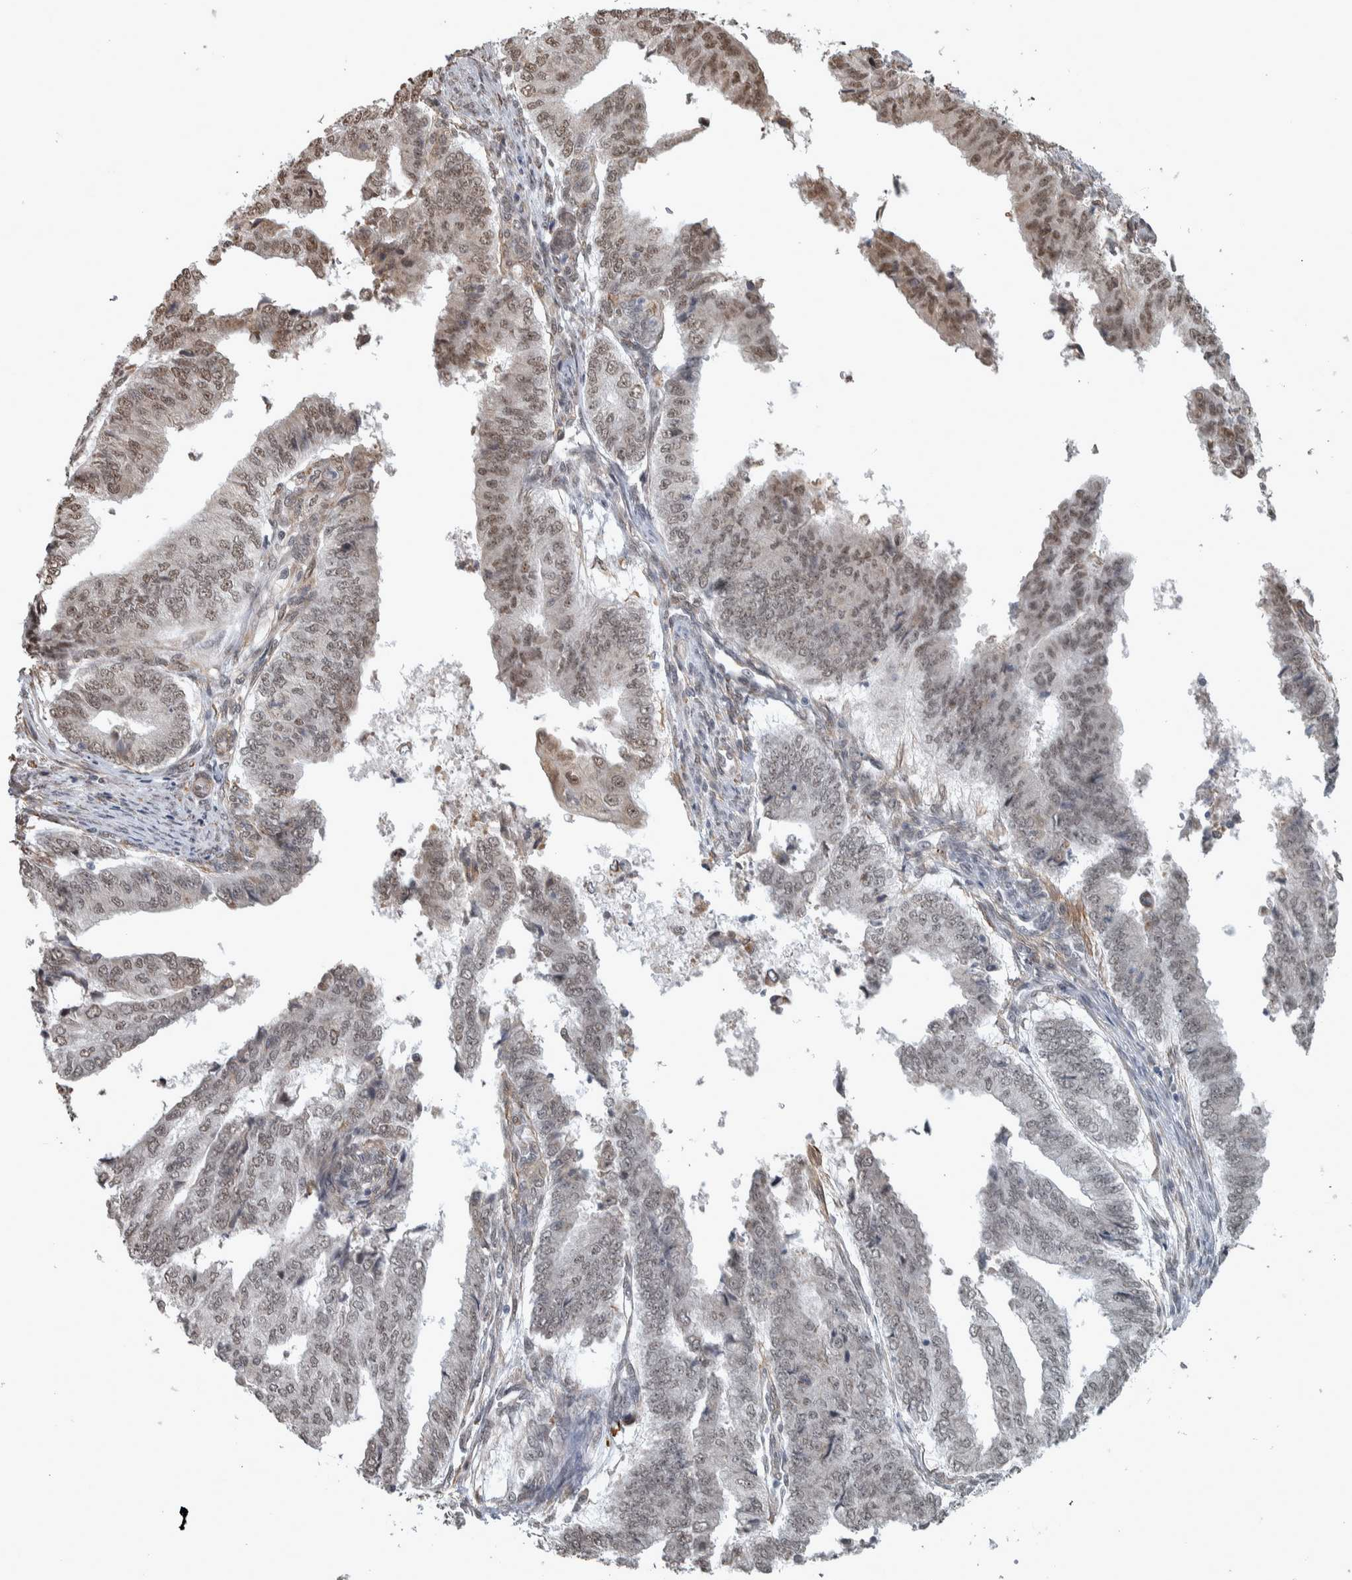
{"staining": {"intensity": "moderate", "quantity": "25%-75%", "location": "nuclear"}, "tissue": "endometrial cancer", "cell_type": "Tumor cells", "image_type": "cancer", "snomed": [{"axis": "morphology", "description": "Polyp, NOS"}, {"axis": "morphology", "description": "Adenocarcinoma, NOS"}, {"axis": "morphology", "description": "Adenoma, NOS"}, {"axis": "topography", "description": "Endometrium"}], "caption": "About 25%-75% of tumor cells in human endometrial cancer (adenoma) display moderate nuclear protein staining as visualized by brown immunohistochemical staining.", "gene": "DDX42", "patient": {"sex": "female", "age": 79}}